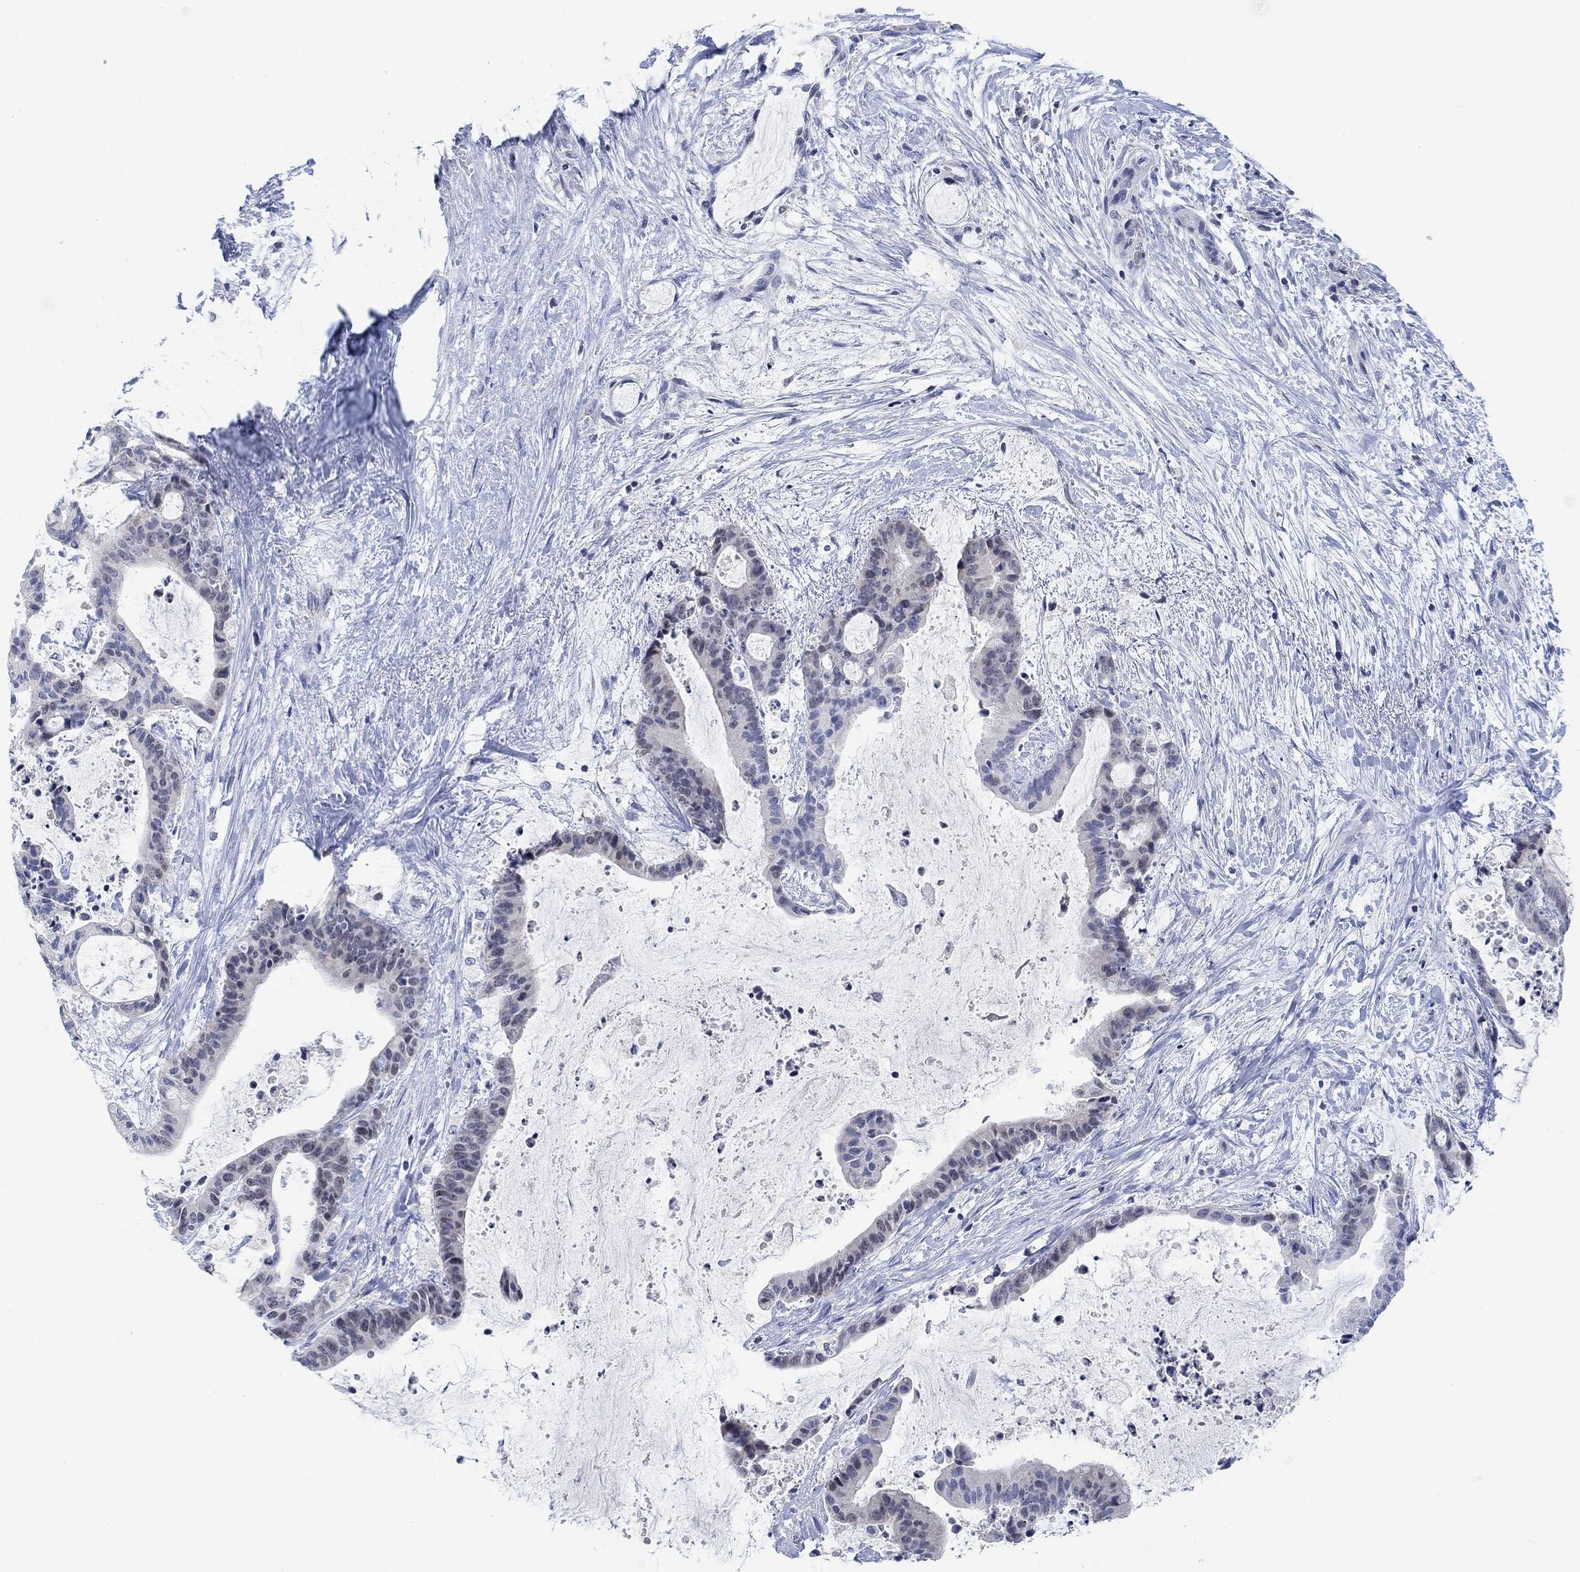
{"staining": {"intensity": "negative", "quantity": "none", "location": "none"}, "tissue": "liver cancer", "cell_type": "Tumor cells", "image_type": "cancer", "snomed": [{"axis": "morphology", "description": "Cholangiocarcinoma"}, {"axis": "topography", "description": "Liver"}], "caption": "Liver cancer (cholangiocarcinoma) was stained to show a protein in brown. There is no significant positivity in tumor cells.", "gene": "ATP6V1E2", "patient": {"sex": "female", "age": 73}}